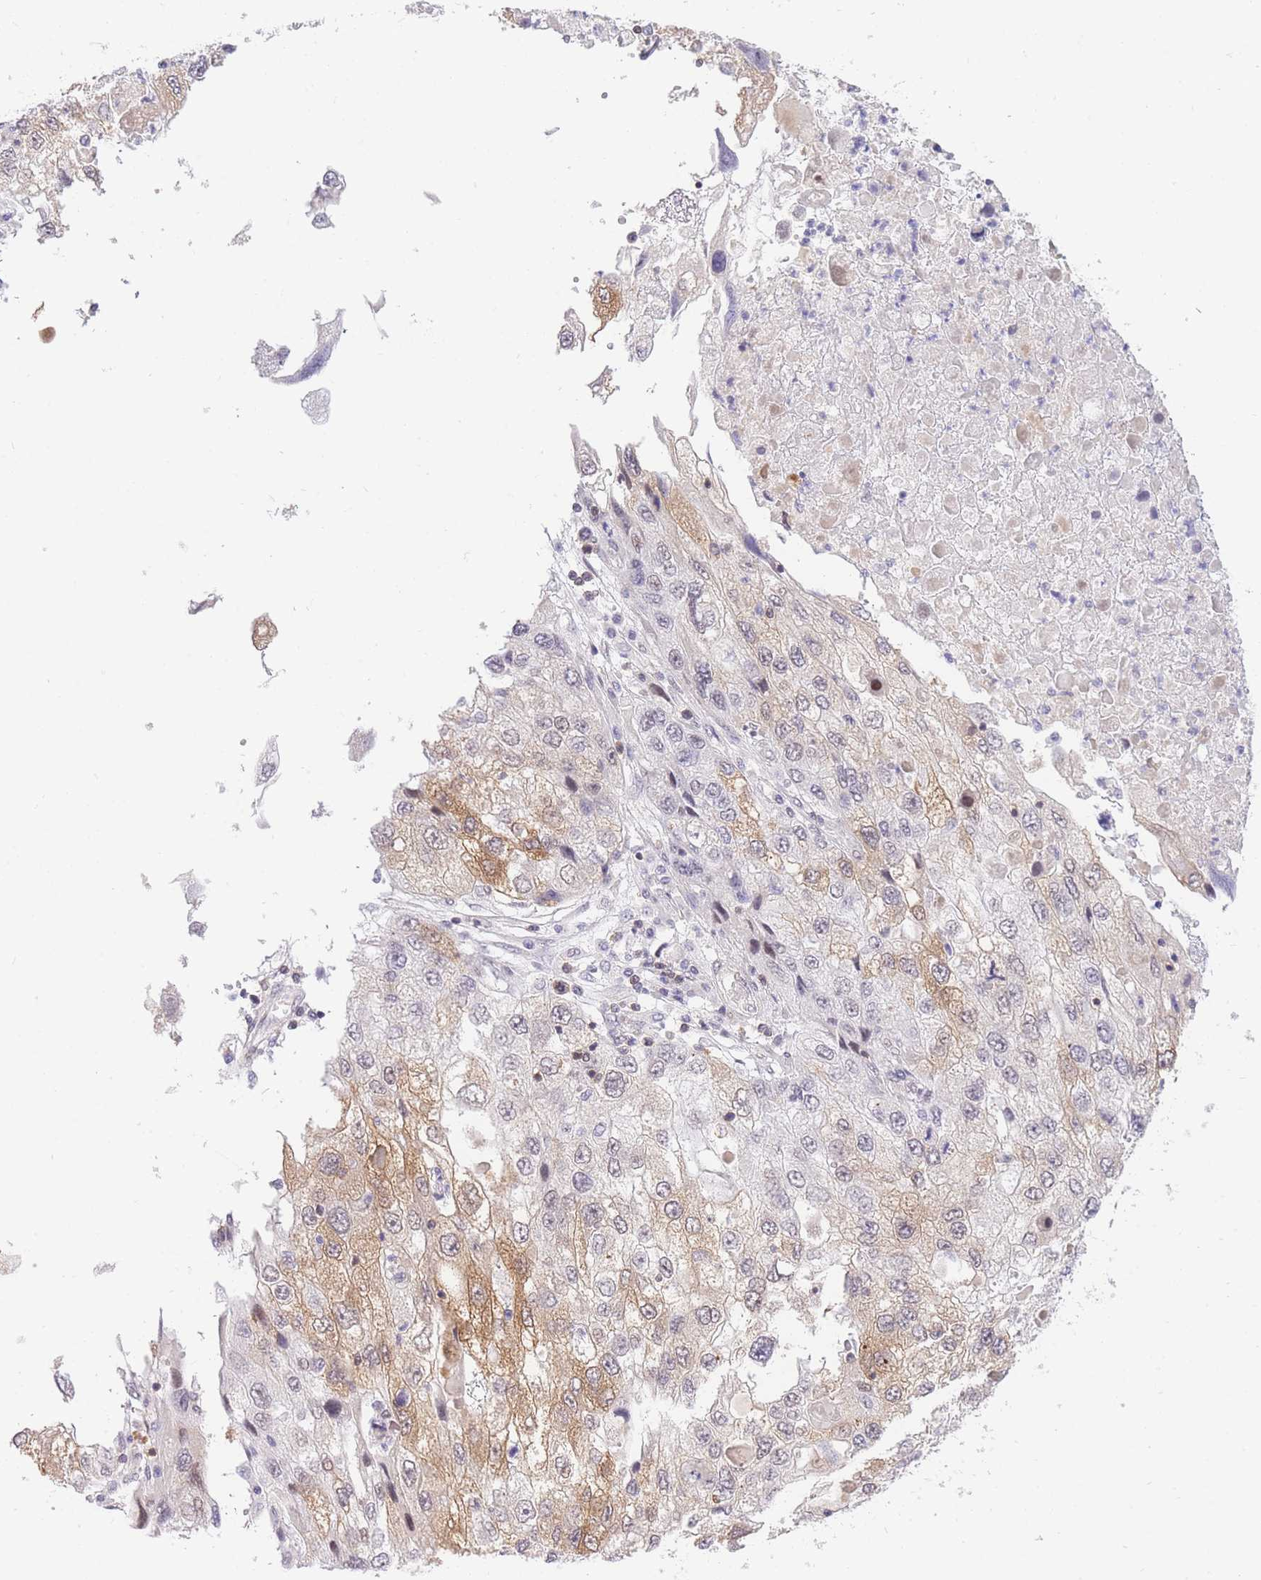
{"staining": {"intensity": "moderate", "quantity": ">75%", "location": "cytoplasmic/membranous"}, "tissue": "endometrial cancer", "cell_type": "Tumor cells", "image_type": "cancer", "snomed": [{"axis": "morphology", "description": "Adenocarcinoma, NOS"}, {"axis": "topography", "description": "Endometrium"}], "caption": "Endometrial cancer (adenocarcinoma) stained for a protein (brown) displays moderate cytoplasmic/membranous positive expression in approximately >75% of tumor cells.", "gene": "STK39", "patient": {"sex": "female", "age": 49}}